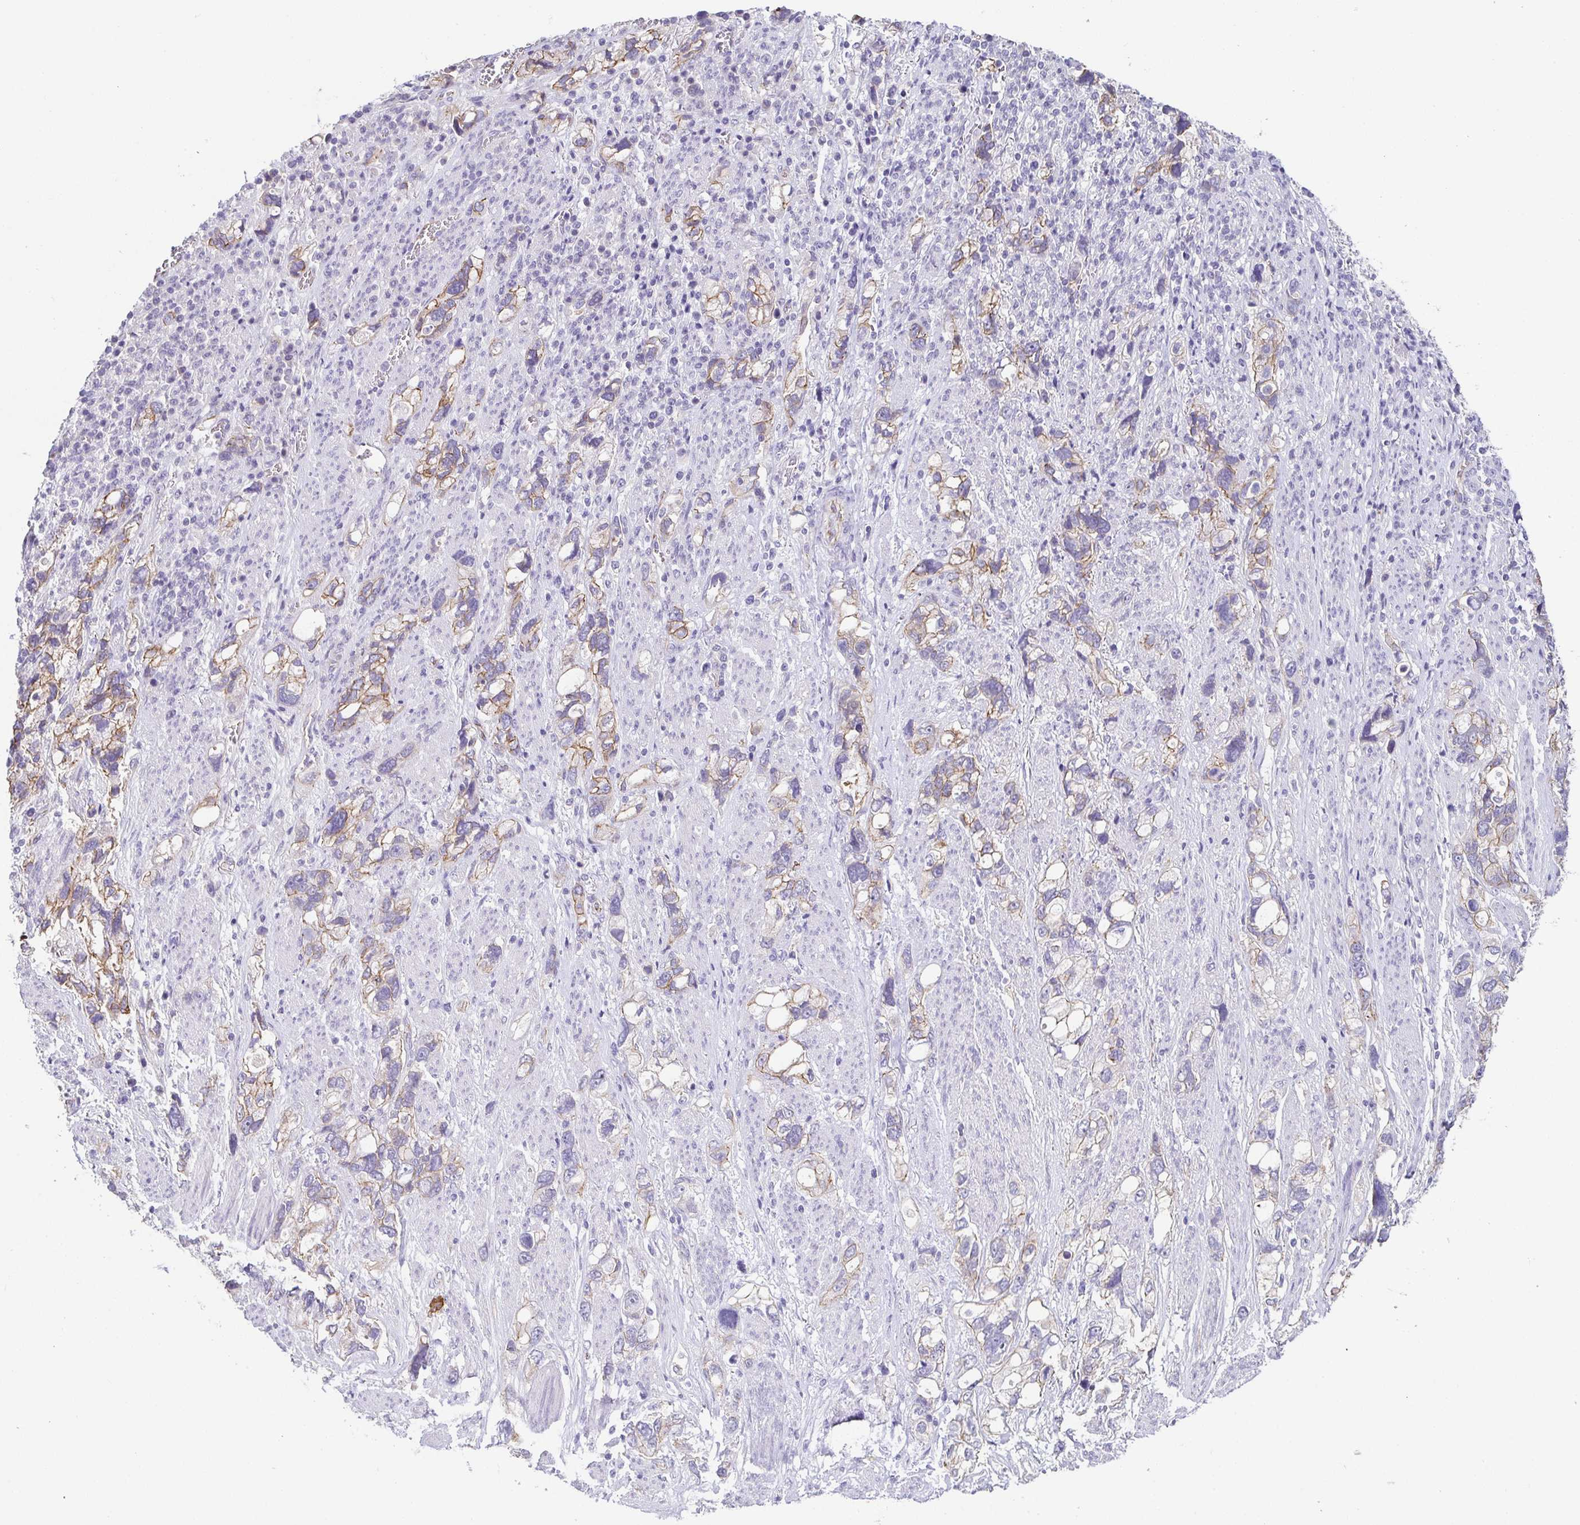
{"staining": {"intensity": "weak", "quantity": "25%-75%", "location": "cytoplasmic/membranous"}, "tissue": "stomach cancer", "cell_type": "Tumor cells", "image_type": "cancer", "snomed": [{"axis": "morphology", "description": "Adenocarcinoma, NOS"}, {"axis": "topography", "description": "Stomach, upper"}], "caption": "Adenocarcinoma (stomach) was stained to show a protein in brown. There is low levels of weak cytoplasmic/membranous staining in about 25%-75% of tumor cells. (DAB (3,3'-diaminobenzidine) = brown stain, brightfield microscopy at high magnification).", "gene": "PIWIL3", "patient": {"sex": "female", "age": 81}}